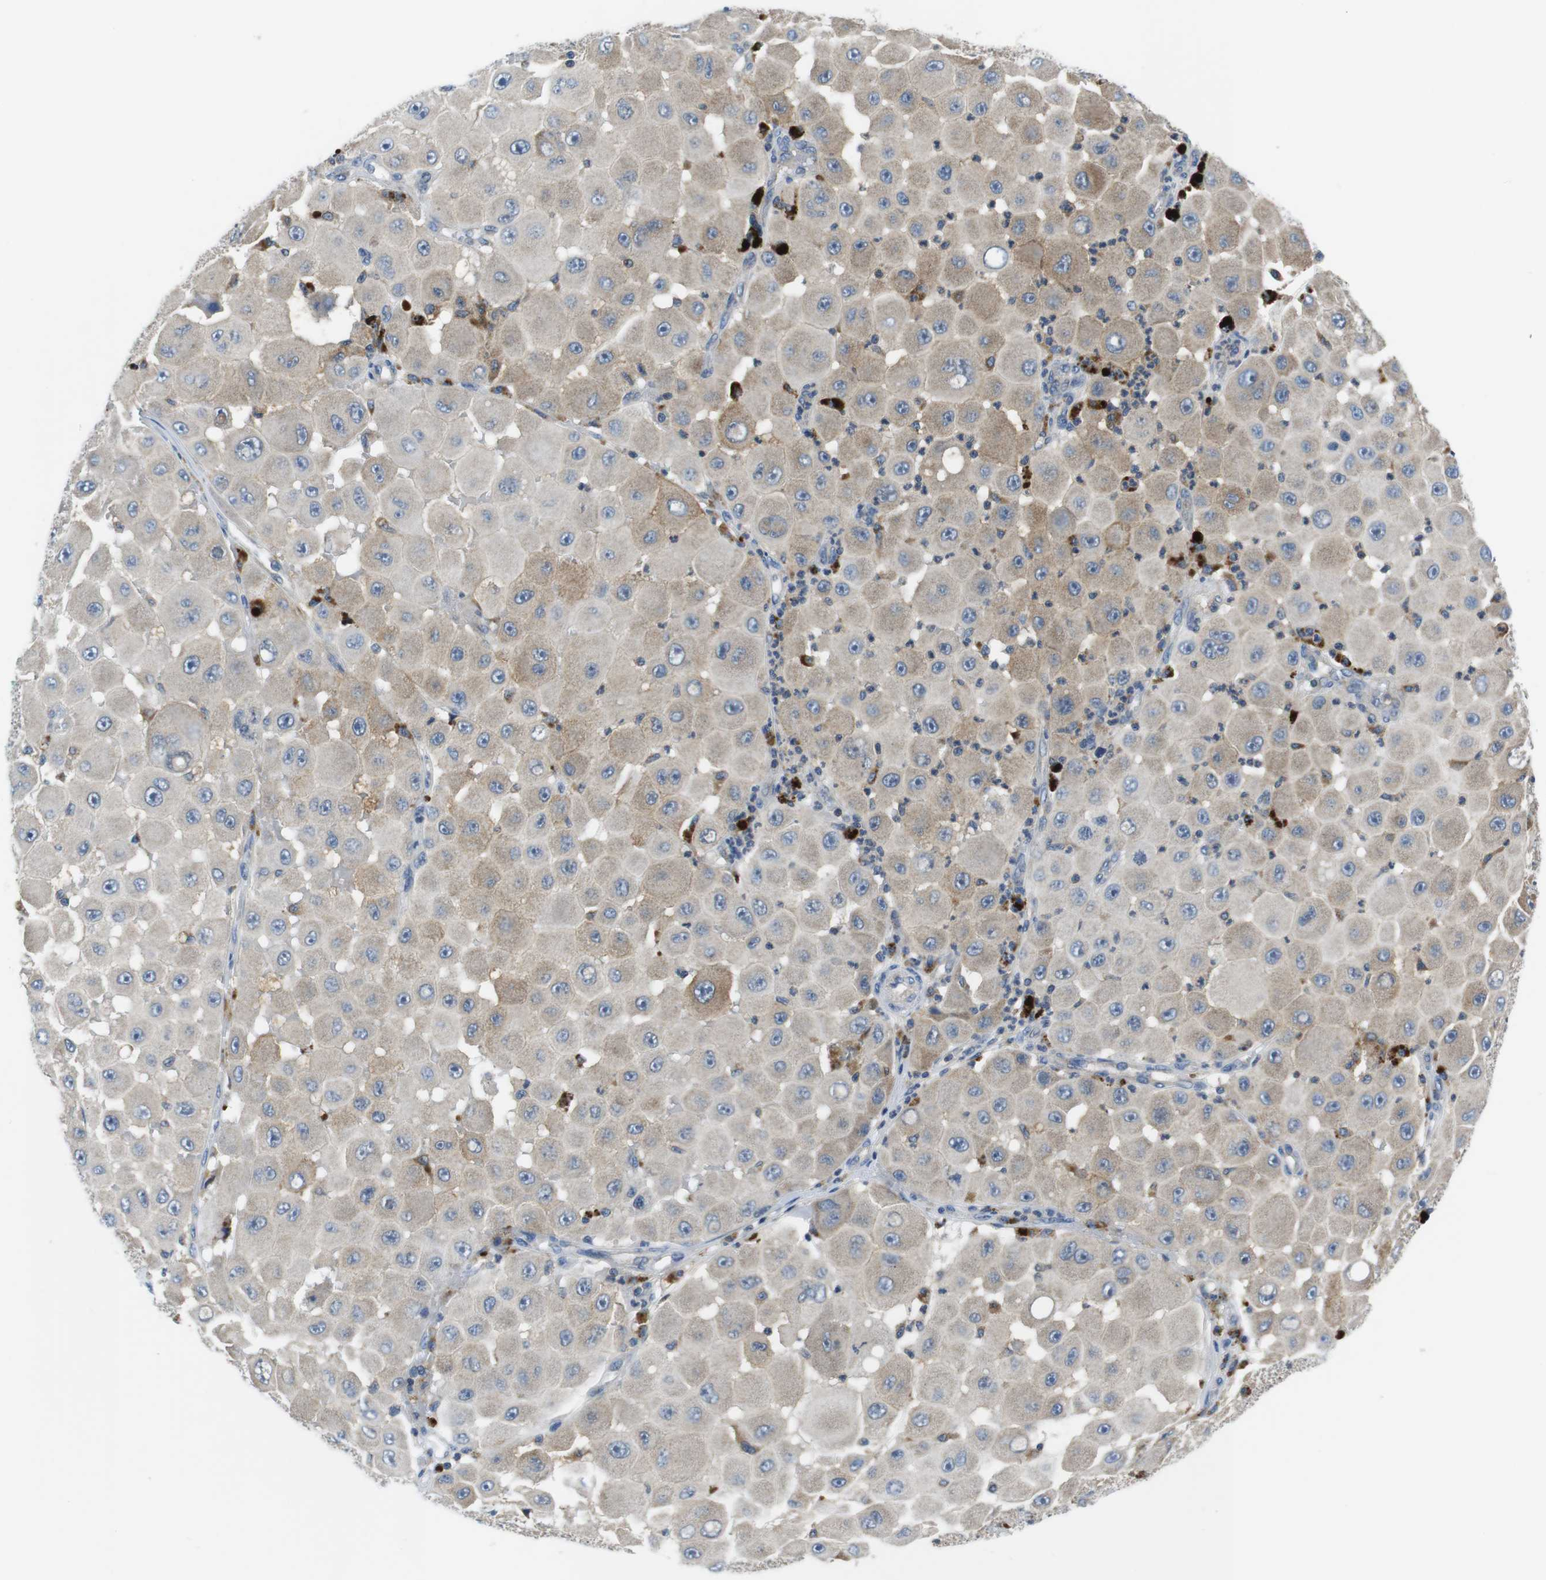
{"staining": {"intensity": "weak", "quantity": ">75%", "location": "cytoplasmic/membranous"}, "tissue": "melanoma", "cell_type": "Tumor cells", "image_type": "cancer", "snomed": [{"axis": "morphology", "description": "Malignant melanoma, NOS"}, {"axis": "topography", "description": "Skin"}], "caption": "There is low levels of weak cytoplasmic/membranous staining in tumor cells of melanoma, as demonstrated by immunohistochemical staining (brown color).", "gene": "PIK3CD", "patient": {"sex": "female", "age": 81}}